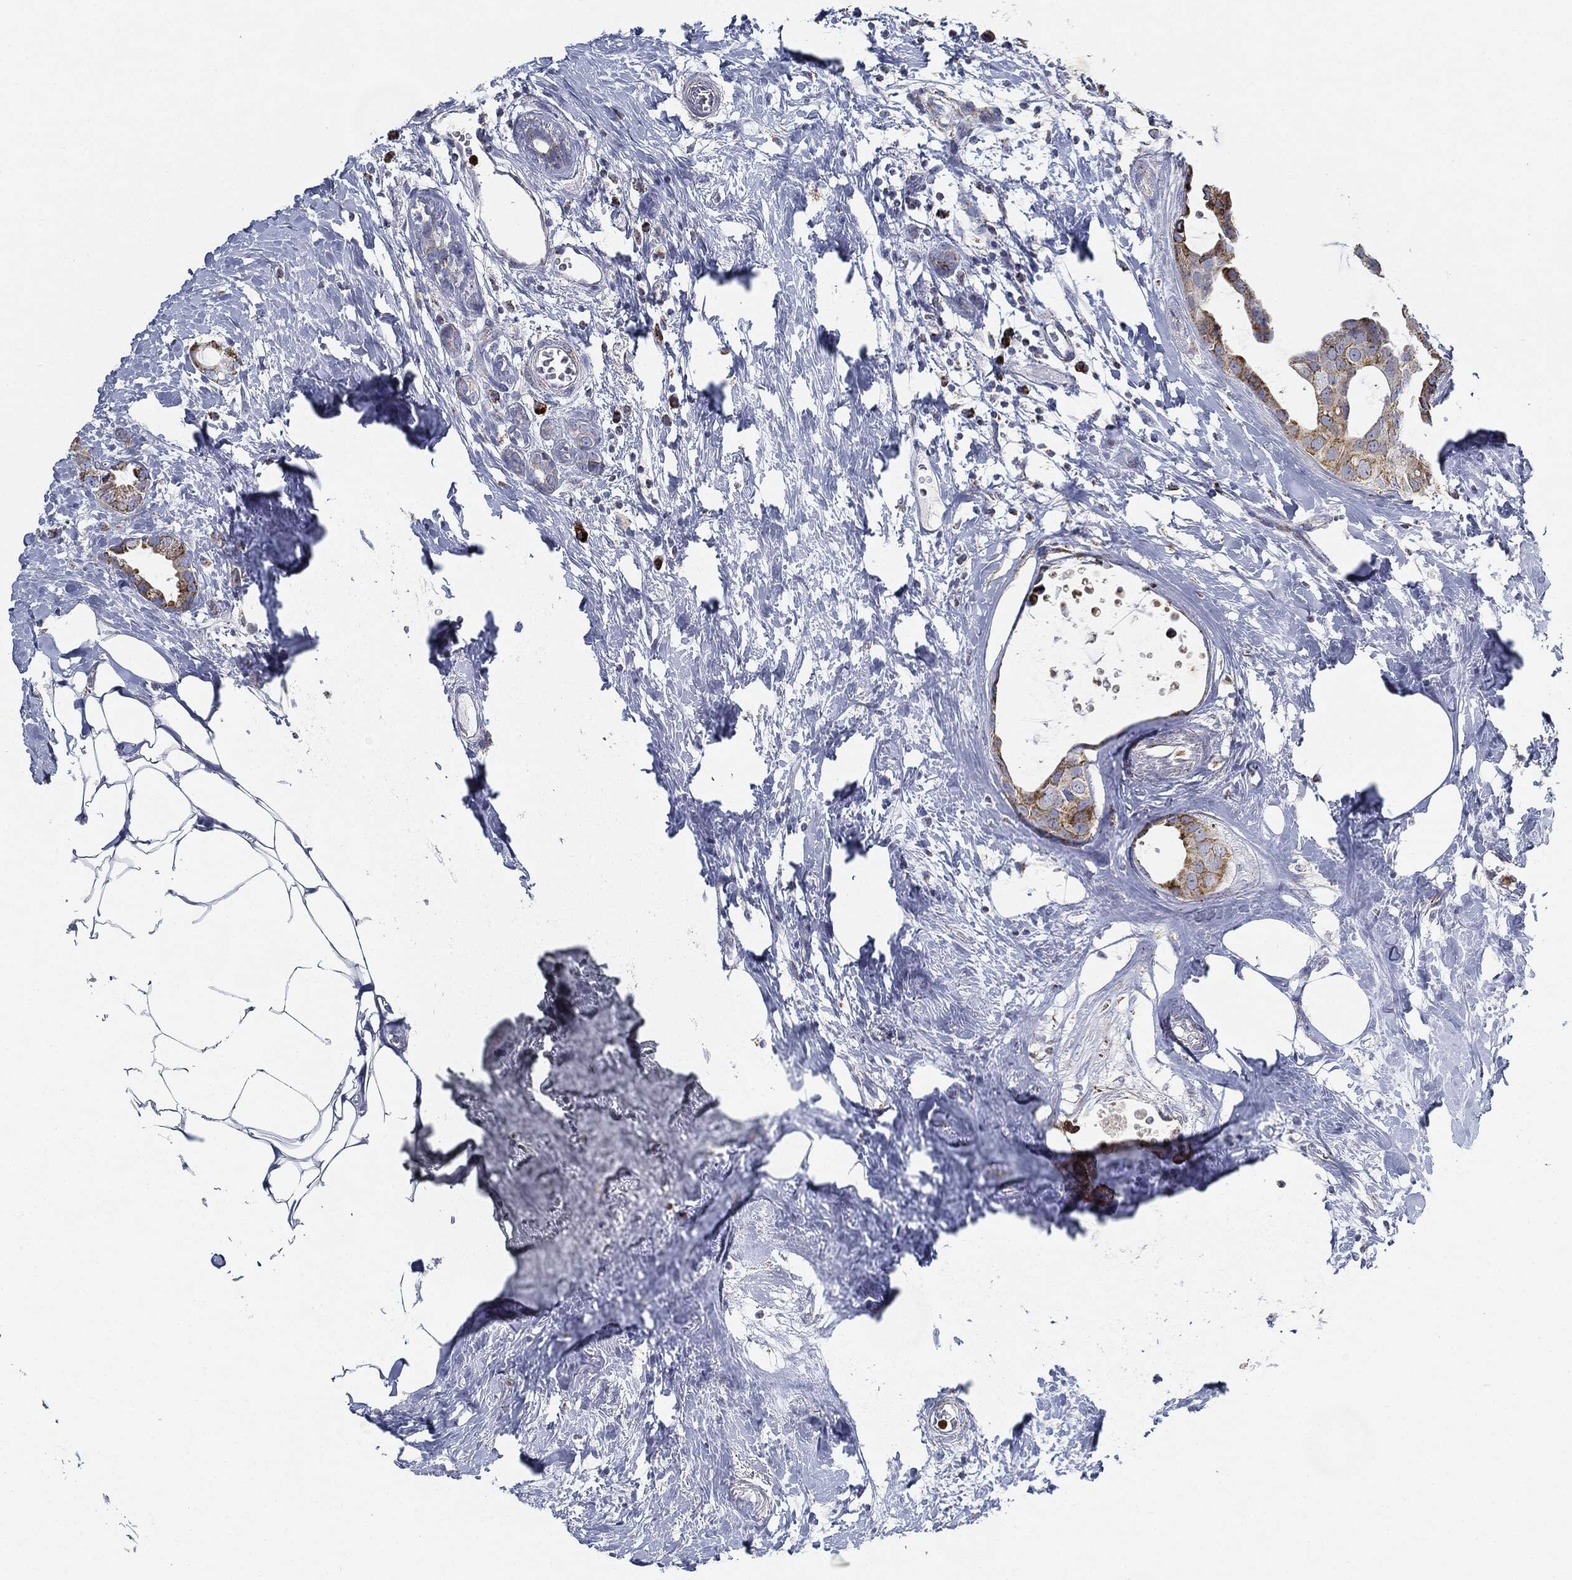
{"staining": {"intensity": "strong", "quantity": "<25%", "location": "cytoplasmic/membranous"}, "tissue": "breast cancer", "cell_type": "Tumor cells", "image_type": "cancer", "snomed": [{"axis": "morphology", "description": "Duct carcinoma"}, {"axis": "topography", "description": "Breast"}], "caption": "Immunohistochemical staining of breast cancer (intraductal carcinoma) shows medium levels of strong cytoplasmic/membranous protein expression in approximately <25% of tumor cells. The staining was performed using DAB to visualize the protein expression in brown, while the nuclei were stained in blue with hematoxylin (Magnification: 20x).", "gene": "CAPN15", "patient": {"sex": "female", "age": 45}}